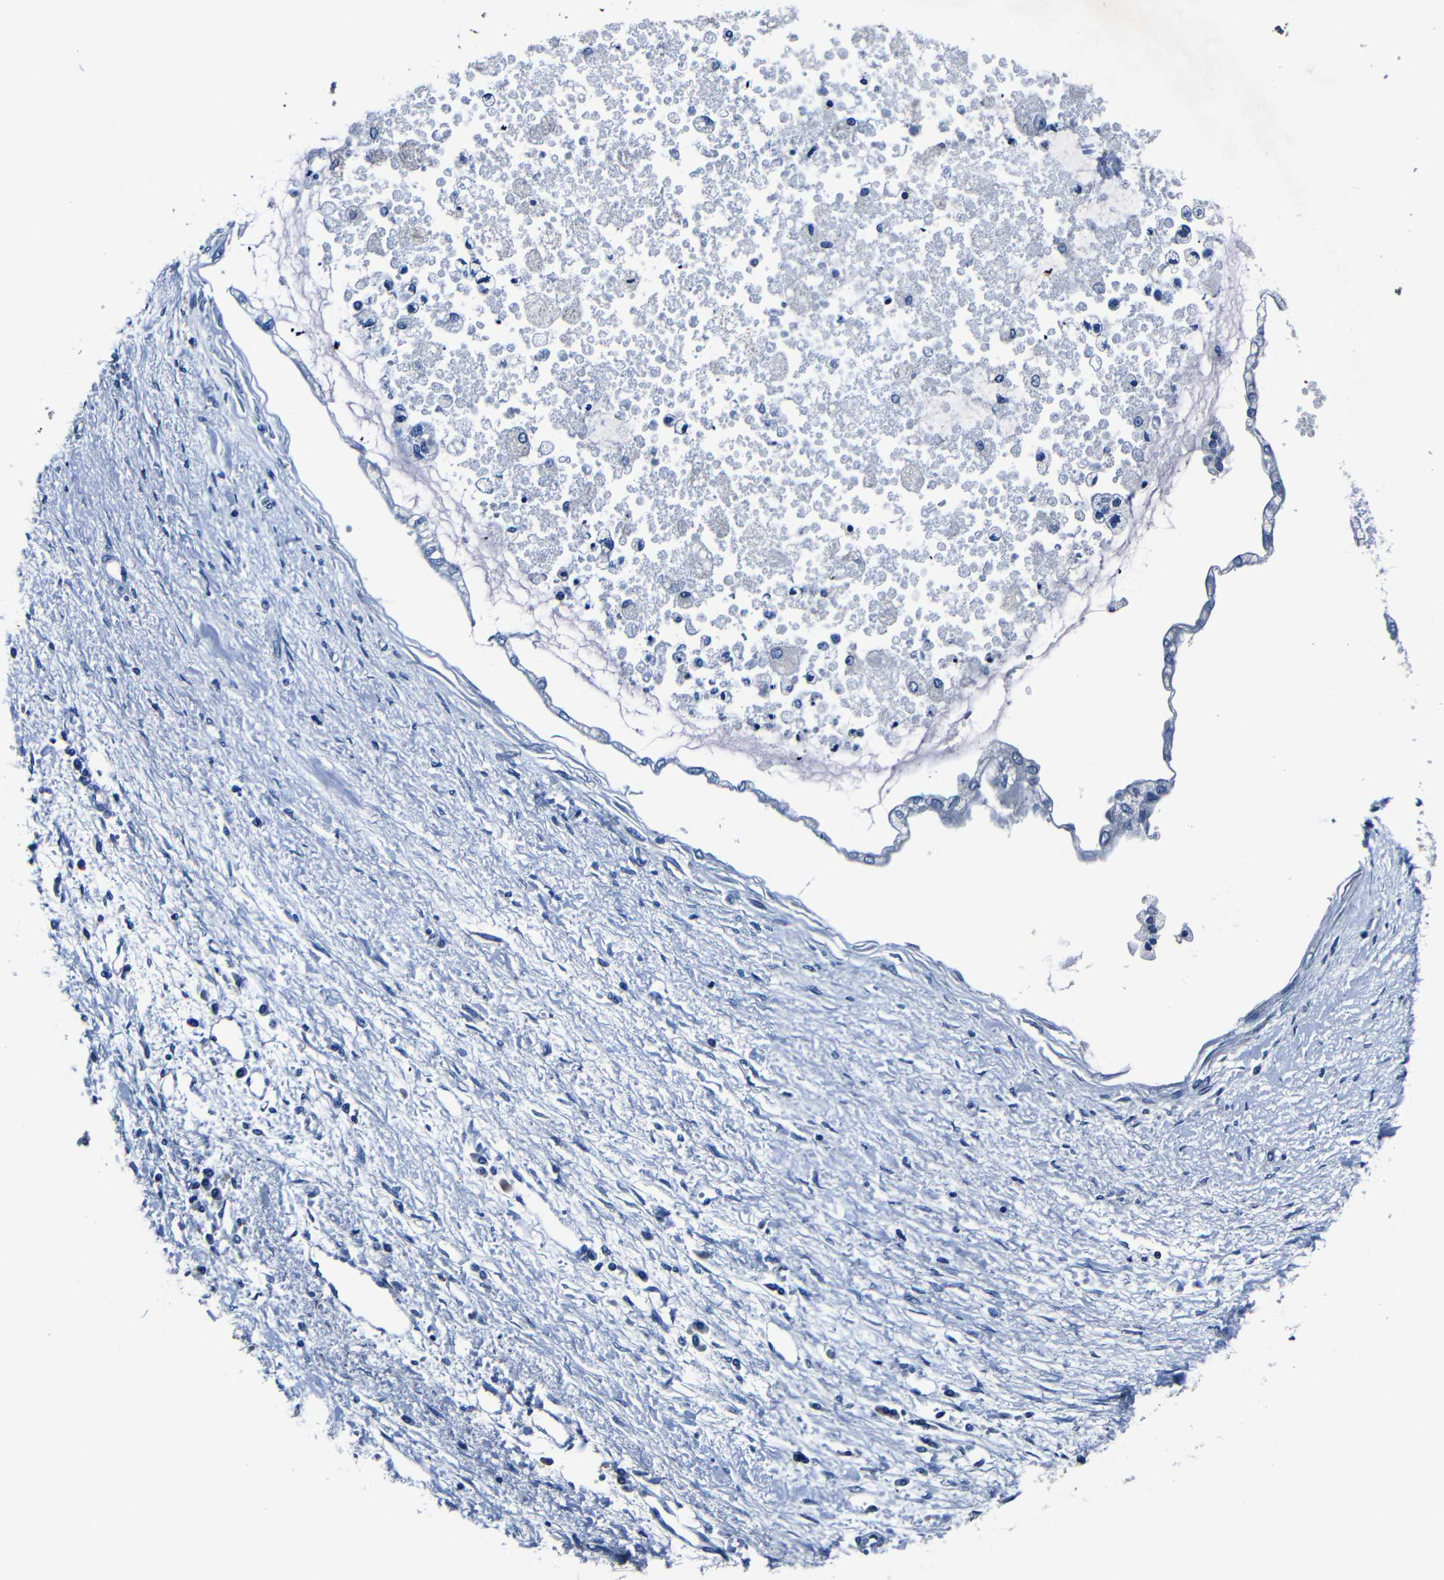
{"staining": {"intensity": "negative", "quantity": "none", "location": "none"}, "tissue": "liver cancer", "cell_type": "Tumor cells", "image_type": "cancer", "snomed": [{"axis": "morphology", "description": "Cholangiocarcinoma"}, {"axis": "topography", "description": "Liver"}], "caption": "Cholangiocarcinoma (liver) was stained to show a protein in brown. There is no significant staining in tumor cells. The staining is performed using DAB brown chromogen with nuclei counter-stained in using hematoxylin.", "gene": "NCMAP", "patient": {"sex": "male", "age": 50}}